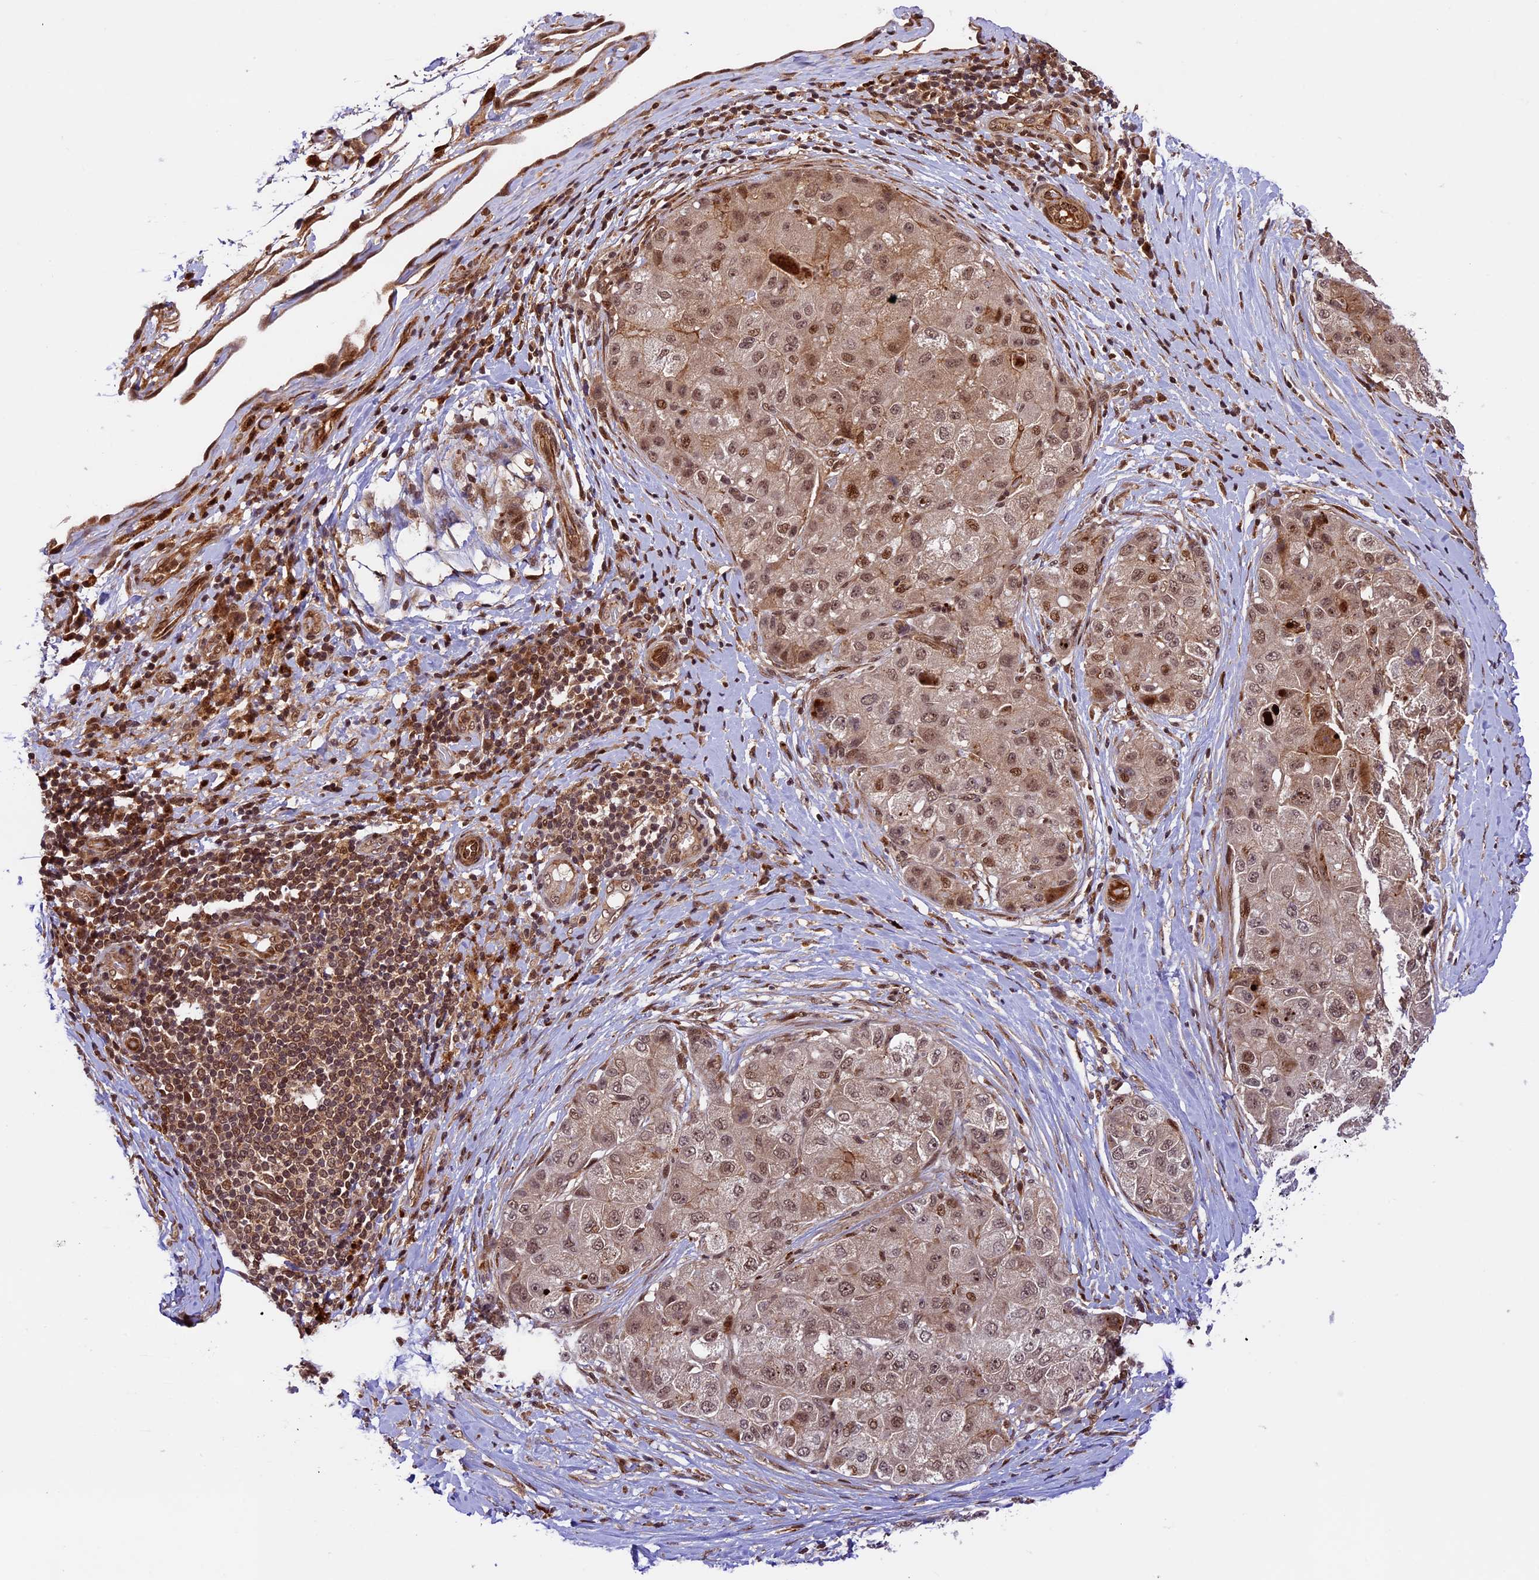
{"staining": {"intensity": "moderate", "quantity": ">75%", "location": "cytoplasmic/membranous,nuclear"}, "tissue": "liver cancer", "cell_type": "Tumor cells", "image_type": "cancer", "snomed": [{"axis": "morphology", "description": "Carcinoma, Hepatocellular, NOS"}, {"axis": "topography", "description": "Liver"}], "caption": "This is an image of IHC staining of liver hepatocellular carcinoma, which shows moderate positivity in the cytoplasmic/membranous and nuclear of tumor cells.", "gene": "DHX38", "patient": {"sex": "male", "age": 80}}